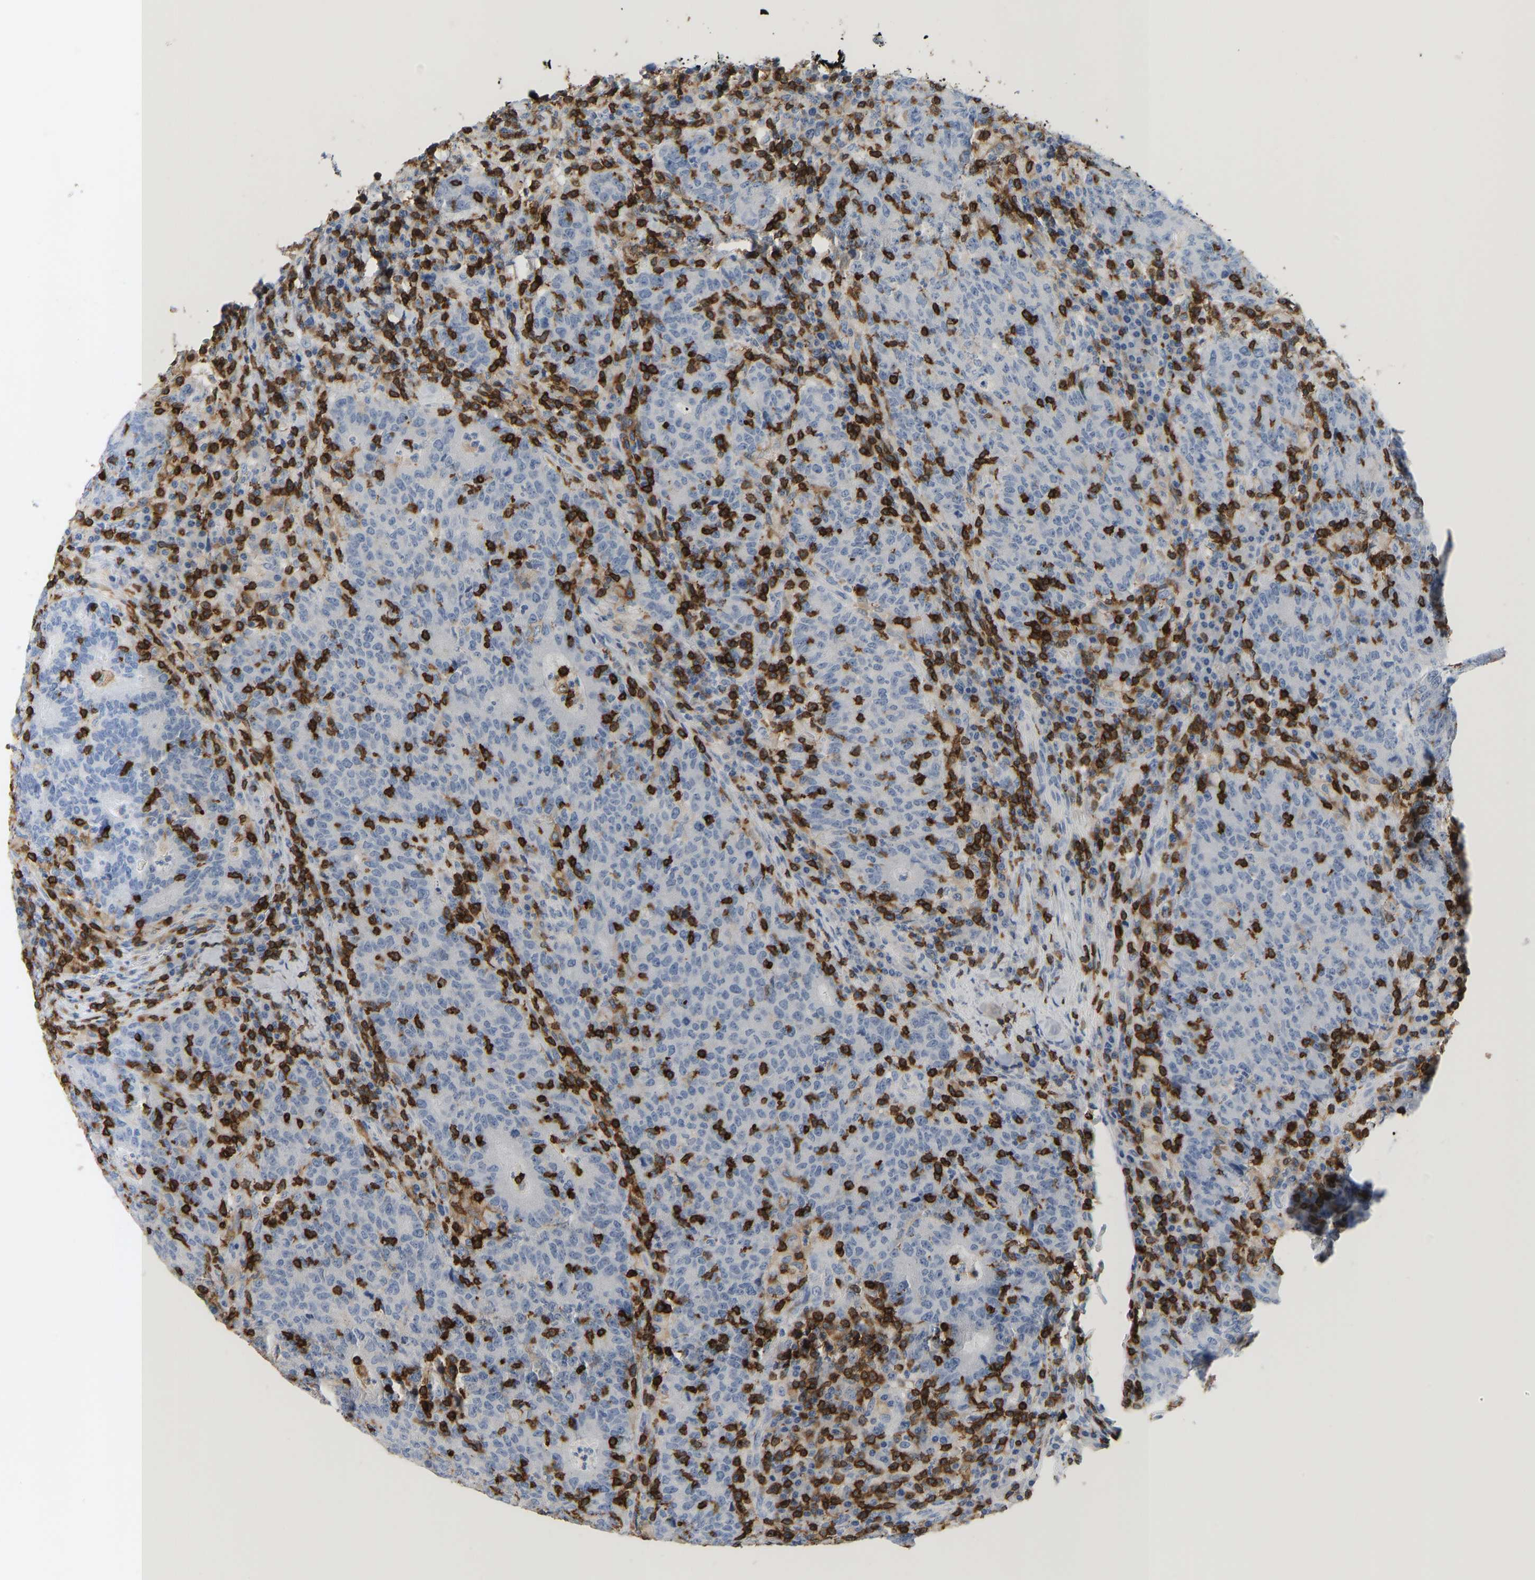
{"staining": {"intensity": "negative", "quantity": "none", "location": "none"}, "tissue": "colorectal cancer", "cell_type": "Tumor cells", "image_type": "cancer", "snomed": [{"axis": "morphology", "description": "Adenocarcinoma, NOS"}, {"axis": "topography", "description": "Colon"}], "caption": "High power microscopy histopathology image of an immunohistochemistry (IHC) image of adenocarcinoma (colorectal), revealing no significant expression in tumor cells.", "gene": "EVL", "patient": {"sex": "female", "age": 75}}